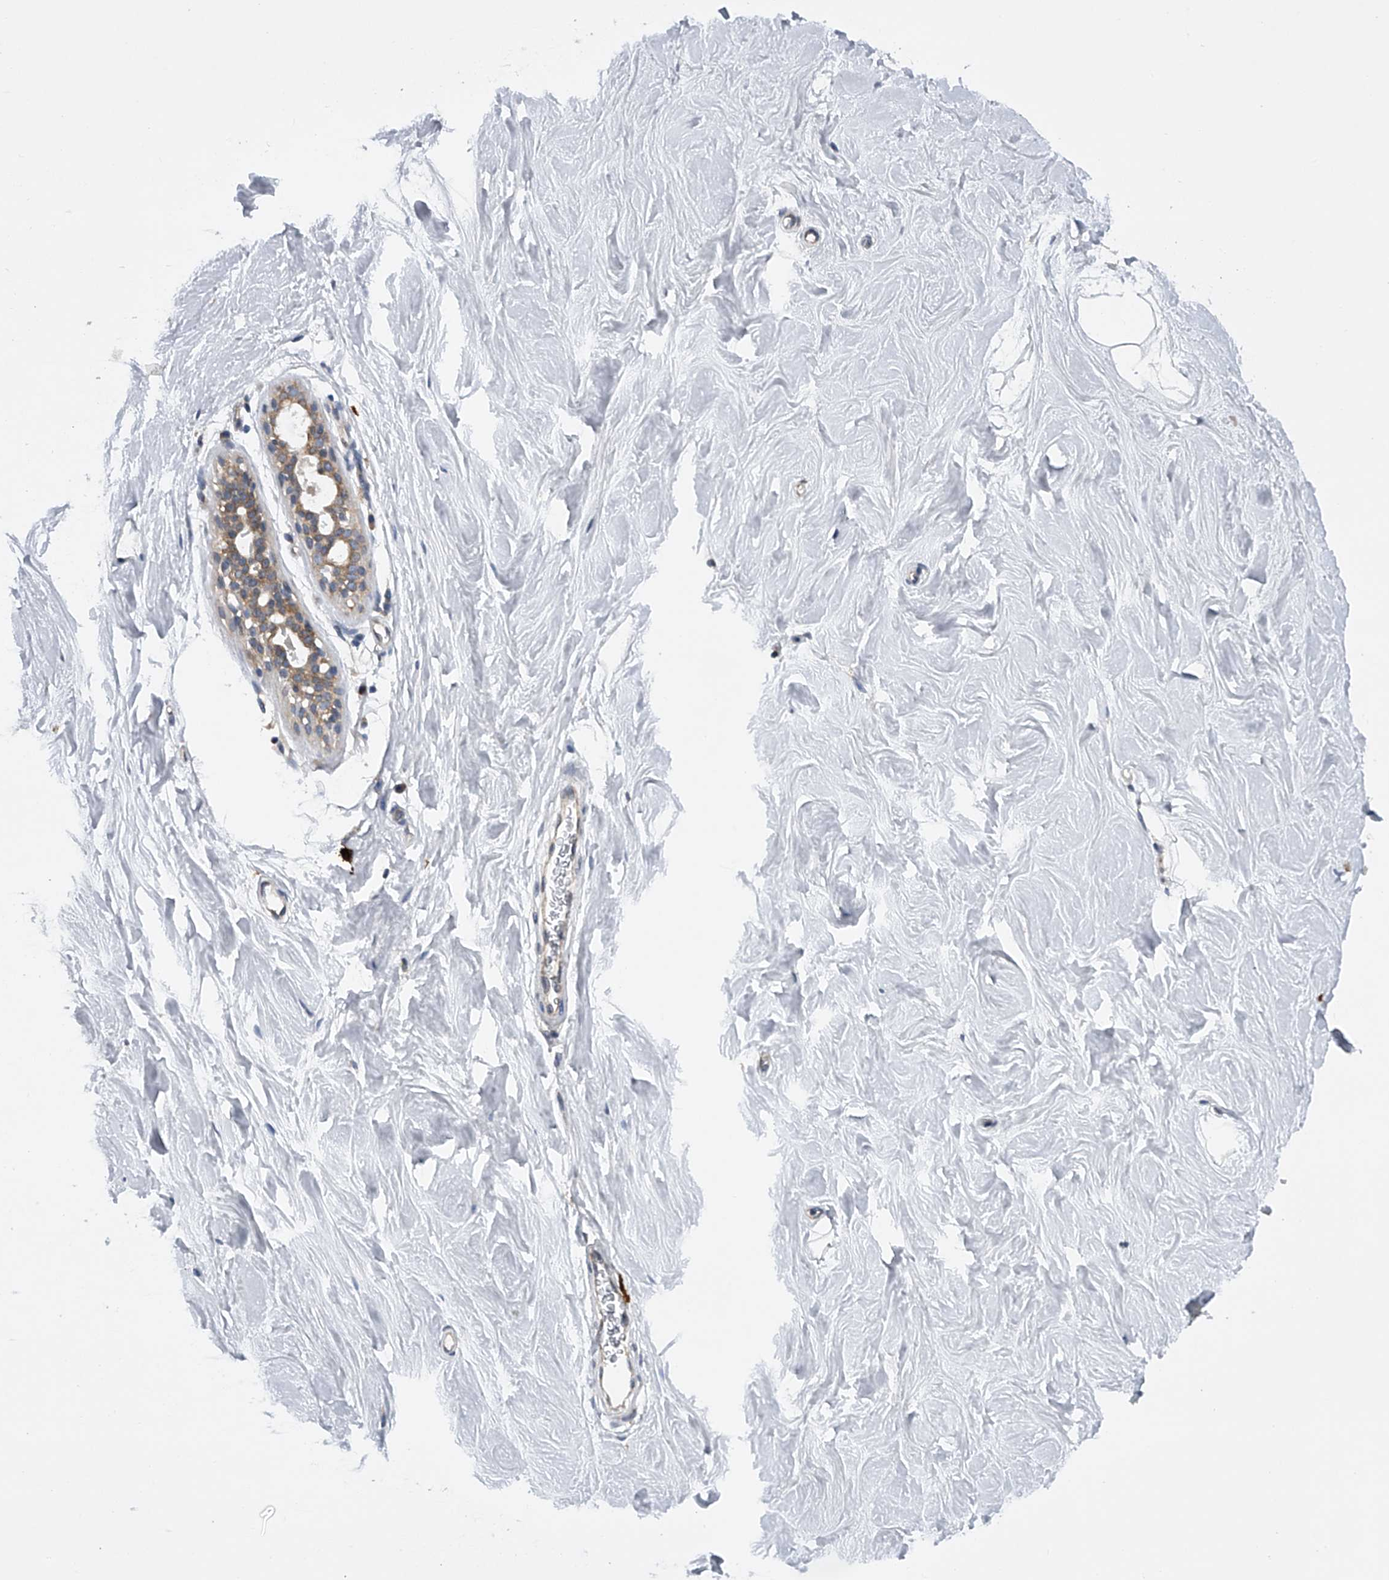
{"staining": {"intensity": "moderate", "quantity": ">75%", "location": "cytoplasmic/membranous"}, "tissue": "breast", "cell_type": "Glandular cells", "image_type": "normal", "snomed": [{"axis": "morphology", "description": "Normal tissue, NOS"}, {"axis": "topography", "description": "Breast"}], "caption": "The immunohistochemical stain shows moderate cytoplasmic/membranous expression in glandular cells of normal breast. Using DAB (3,3'-diaminobenzidine) (brown) and hematoxylin (blue) stains, captured at high magnification using brightfield microscopy.", "gene": "RNF5", "patient": {"sex": "female", "age": 26}}